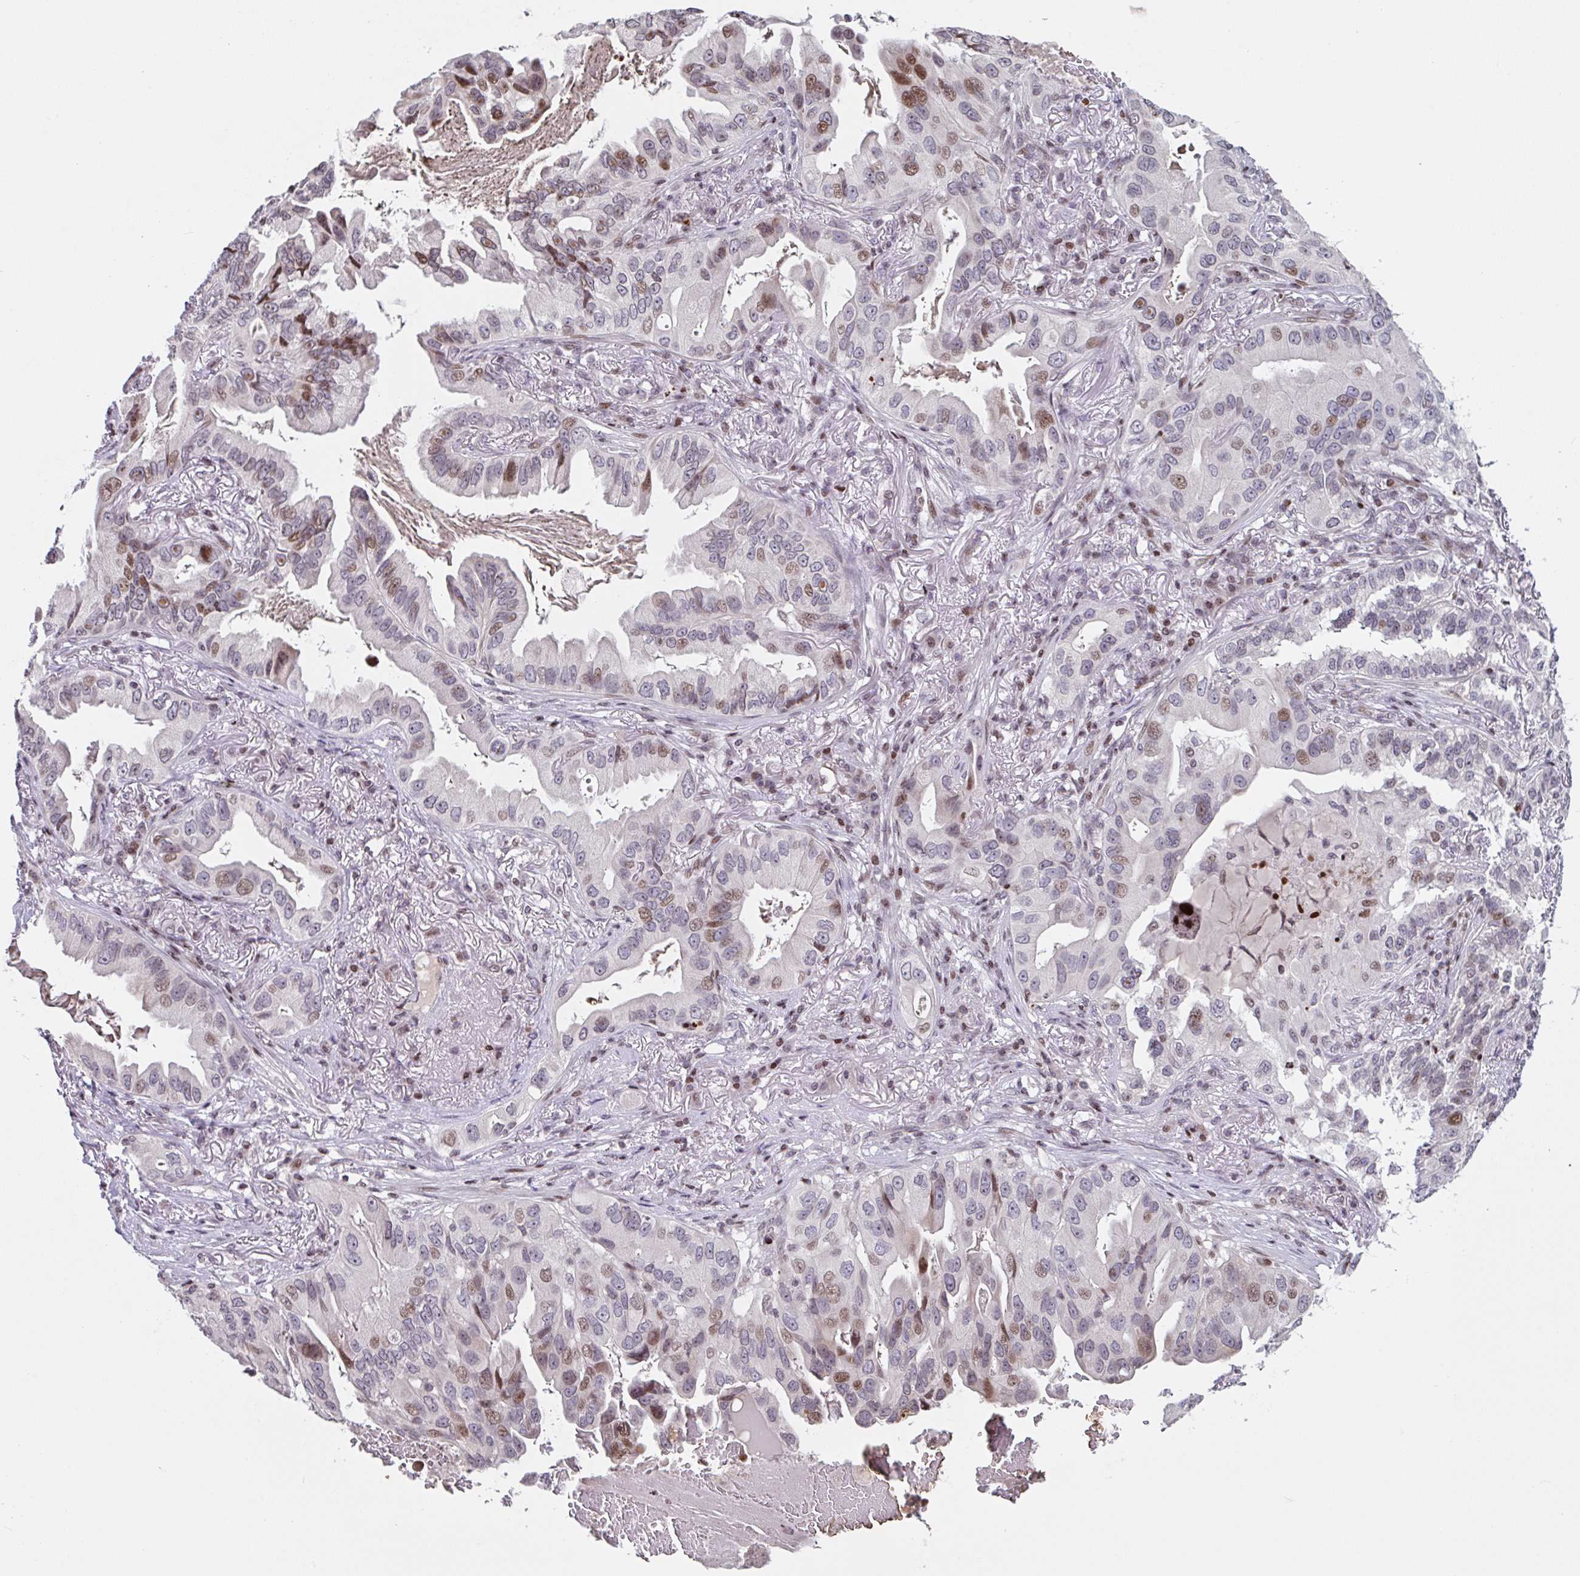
{"staining": {"intensity": "moderate", "quantity": "25%-75%", "location": "nuclear"}, "tissue": "lung cancer", "cell_type": "Tumor cells", "image_type": "cancer", "snomed": [{"axis": "morphology", "description": "Adenocarcinoma, NOS"}, {"axis": "topography", "description": "Lung"}], "caption": "Protein expression analysis of human lung cancer reveals moderate nuclear staining in about 25%-75% of tumor cells. (DAB (3,3'-diaminobenzidine) IHC, brown staining for protein, blue staining for nuclei).", "gene": "PCDHB8", "patient": {"sex": "female", "age": 69}}